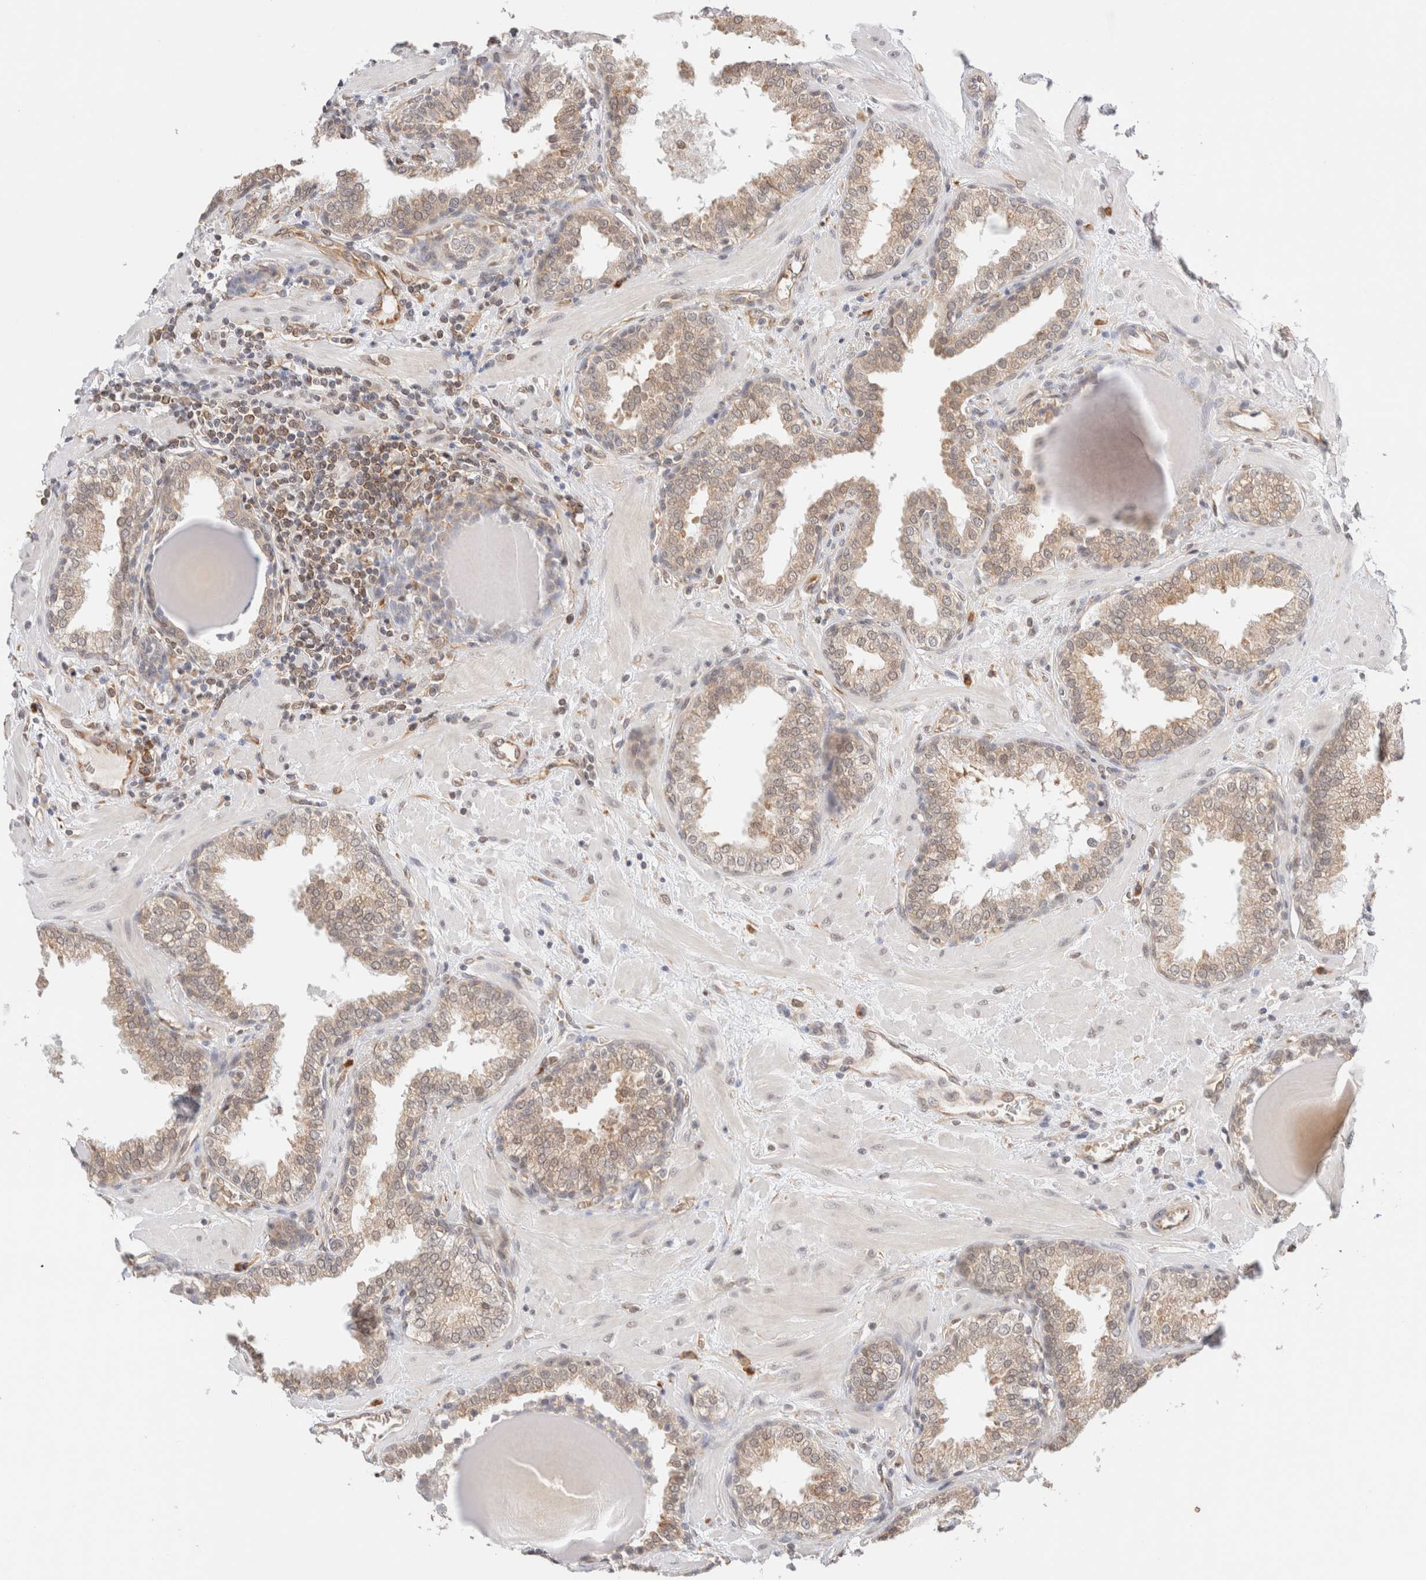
{"staining": {"intensity": "weak", "quantity": "25%-75%", "location": "cytoplasmic/membranous,nuclear"}, "tissue": "prostate", "cell_type": "Glandular cells", "image_type": "normal", "snomed": [{"axis": "morphology", "description": "Normal tissue, NOS"}, {"axis": "topography", "description": "Prostate"}], "caption": "Protein staining by immunohistochemistry (IHC) reveals weak cytoplasmic/membranous,nuclear expression in approximately 25%-75% of glandular cells in unremarkable prostate. (brown staining indicates protein expression, while blue staining denotes nuclei).", "gene": "SYVN1", "patient": {"sex": "male", "age": 51}}